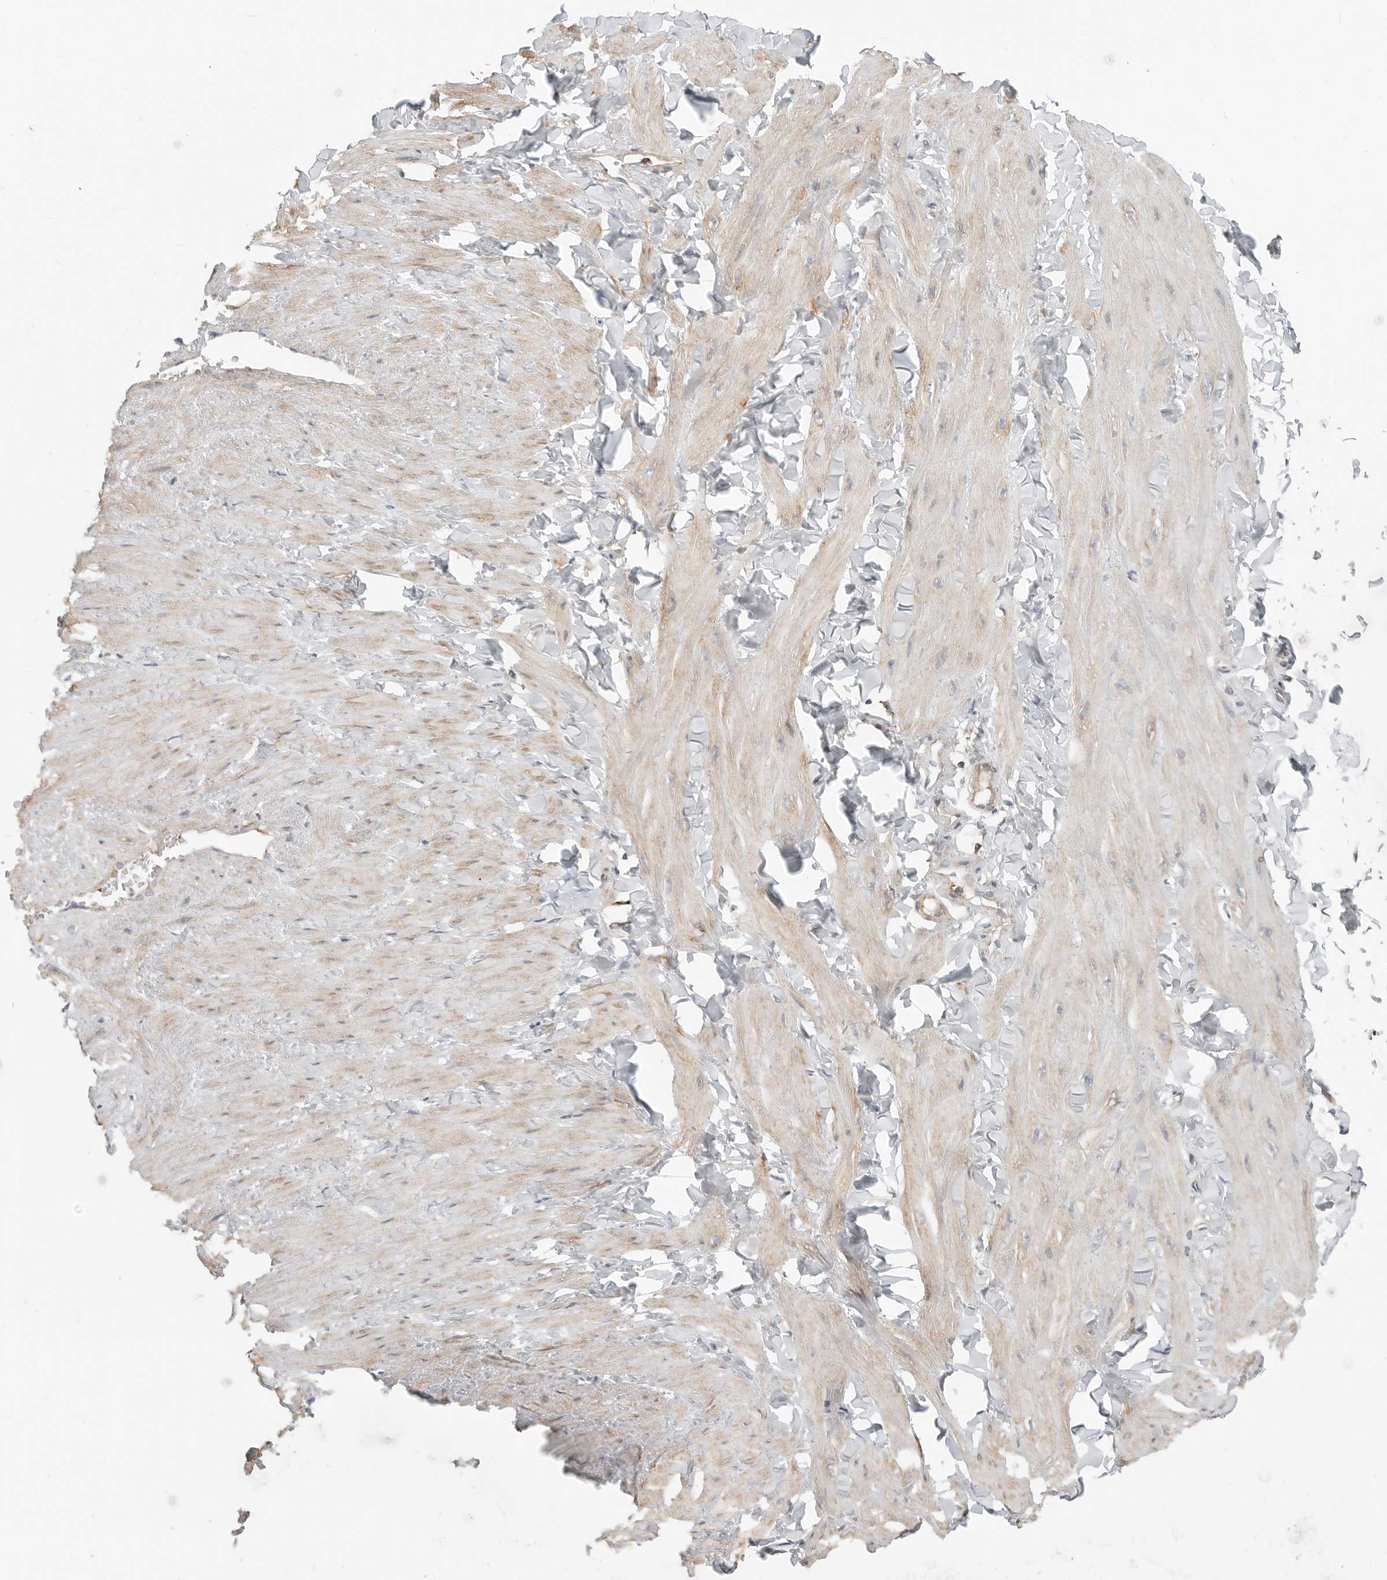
{"staining": {"intensity": "negative", "quantity": "none", "location": "none"}, "tissue": "adipose tissue", "cell_type": "Adipocytes", "image_type": "normal", "snomed": [{"axis": "morphology", "description": "Normal tissue, NOS"}, {"axis": "topography", "description": "Adipose tissue"}, {"axis": "topography", "description": "Vascular tissue"}, {"axis": "topography", "description": "Peripheral nerve tissue"}], "caption": "IHC of normal adipose tissue displays no staining in adipocytes.", "gene": "LEFTY2", "patient": {"sex": "male", "age": 25}}